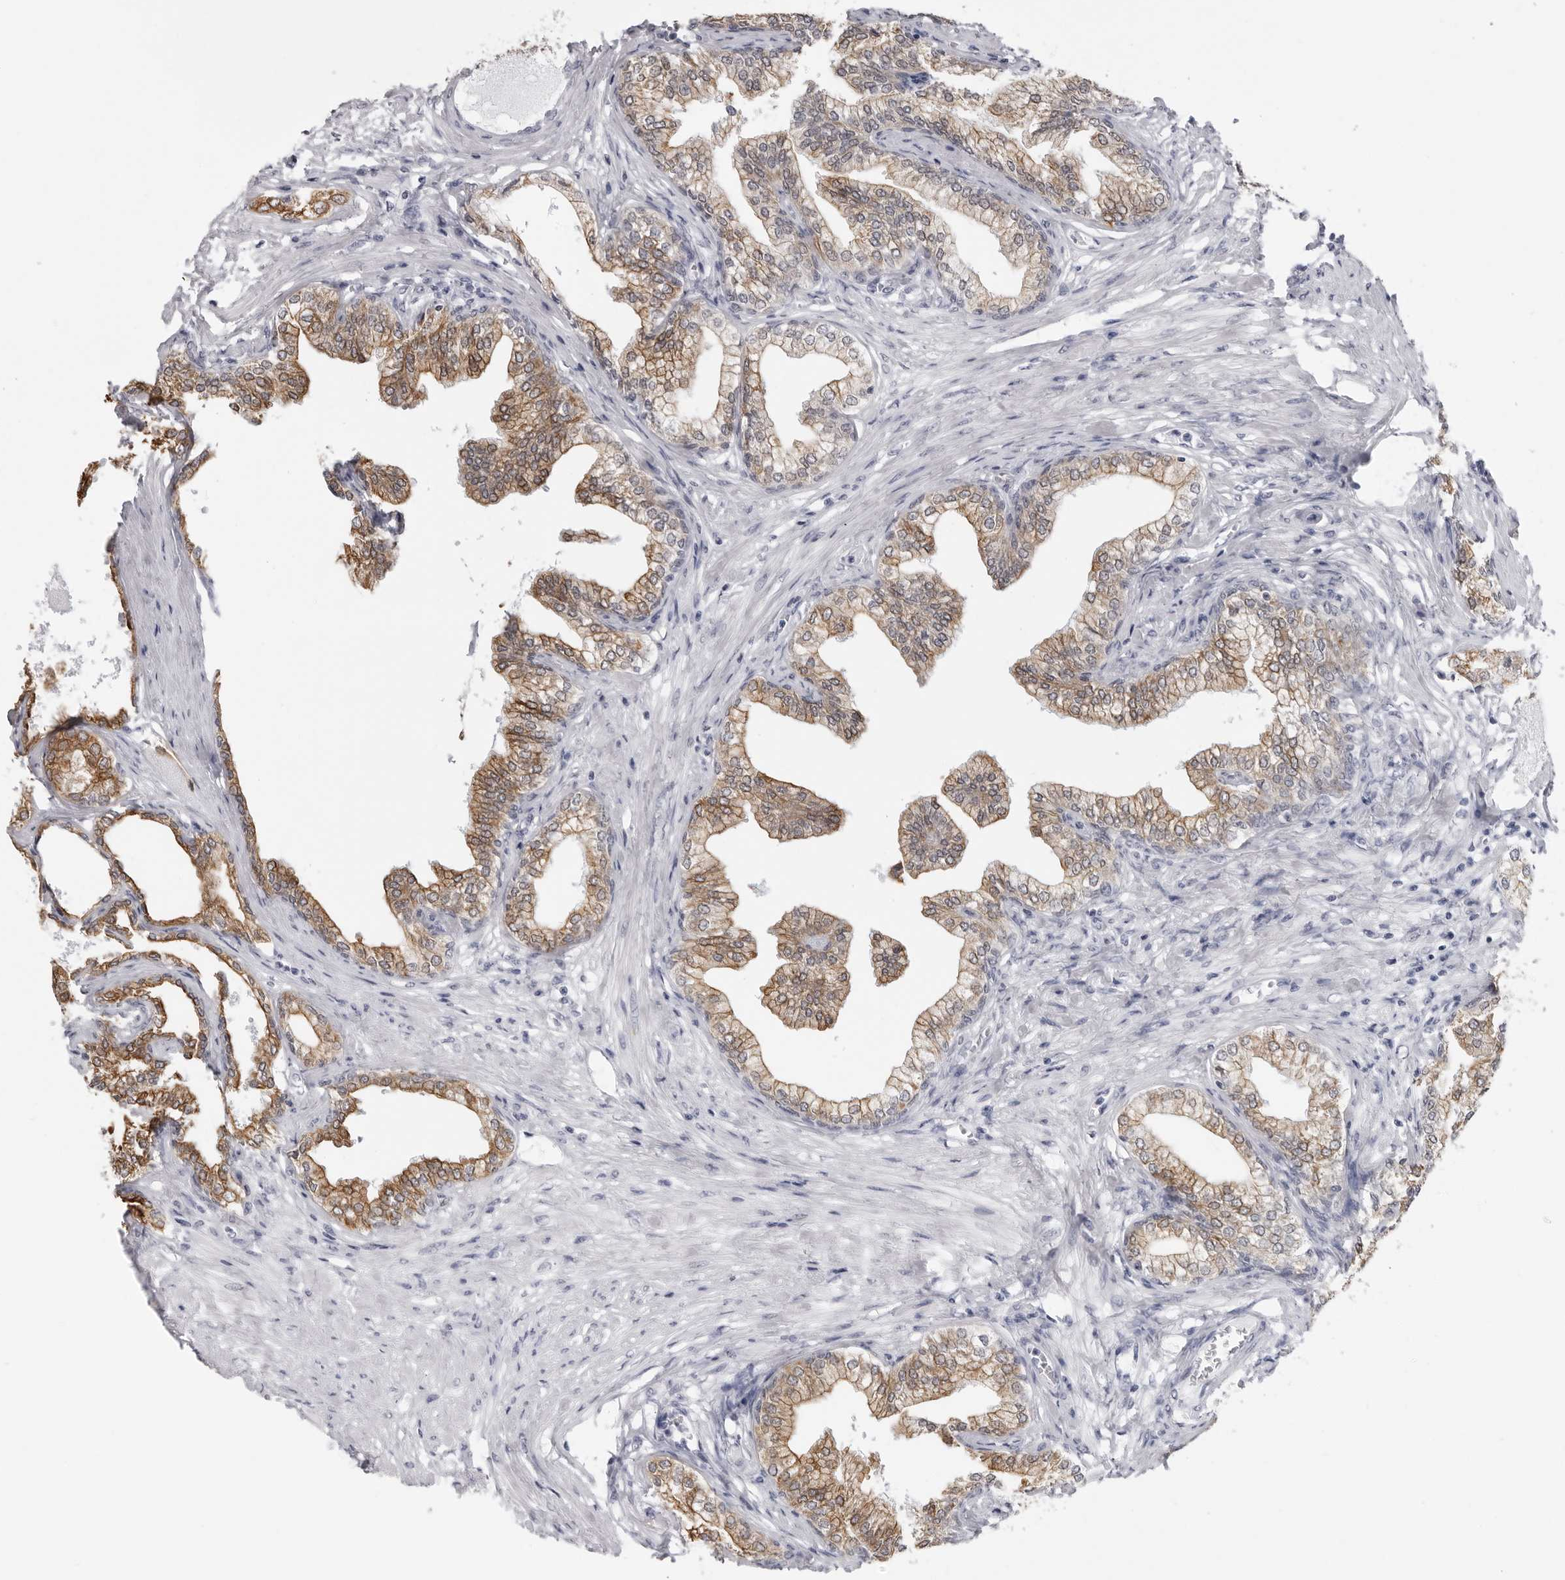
{"staining": {"intensity": "moderate", "quantity": ">75%", "location": "cytoplasmic/membranous"}, "tissue": "prostate", "cell_type": "Glandular cells", "image_type": "normal", "snomed": [{"axis": "morphology", "description": "Normal tissue, NOS"}, {"axis": "morphology", "description": "Urothelial carcinoma, Low grade"}, {"axis": "topography", "description": "Urinary bladder"}, {"axis": "topography", "description": "Prostate"}], "caption": "Protein staining by immunohistochemistry (IHC) shows moderate cytoplasmic/membranous positivity in approximately >75% of glandular cells in normal prostate.", "gene": "SERPINF2", "patient": {"sex": "male", "age": 60}}